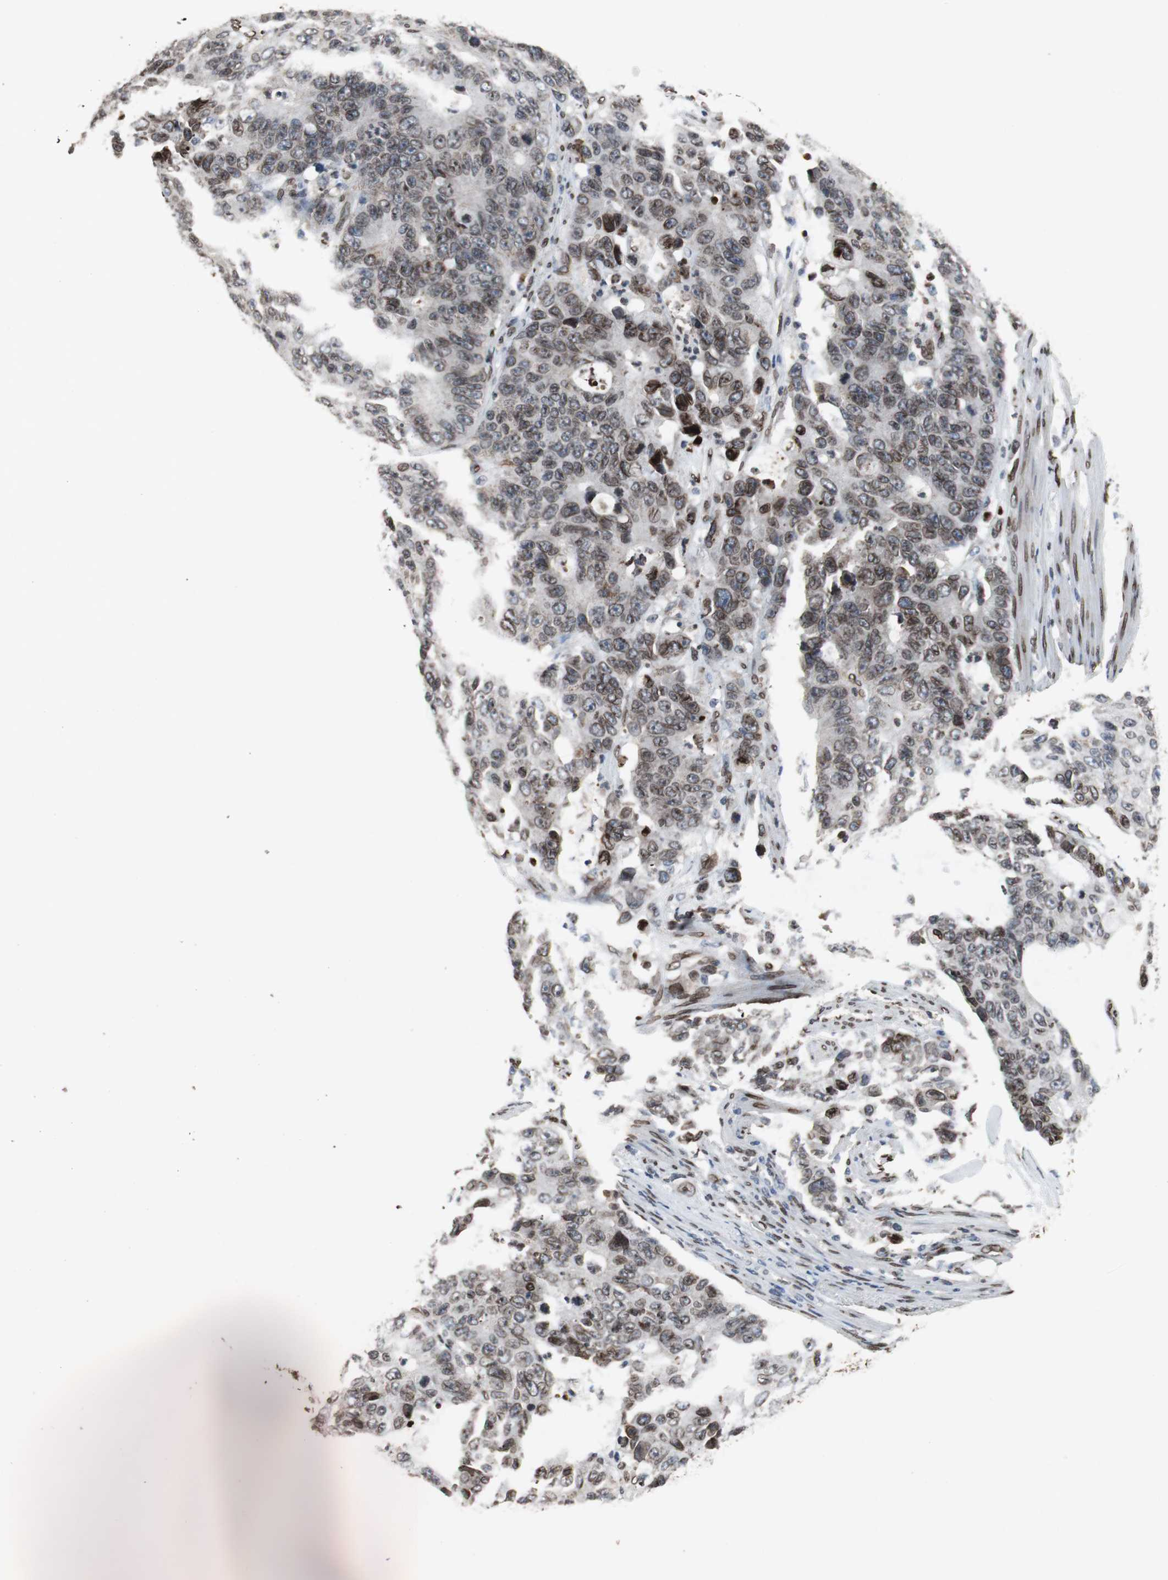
{"staining": {"intensity": "strong", "quantity": ">75%", "location": "cytoplasmic/membranous,nuclear"}, "tissue": "colorectal cancer", "cell_type": "Tumor cells", "image_type": "cancer", "snomed": [{"axis": "morphology", "description": "Adenocarcinoma, NOS"}, {"axis": "topography", "description": "Colon"}], "caption": "Tumor cells reveal strong cytoplasmic/membranous and nuclear staining in about >75% of cells in colorectal adenocarcinoma.", "gene": "LMNA", "patient": {"sex": "female", "age": 86}}